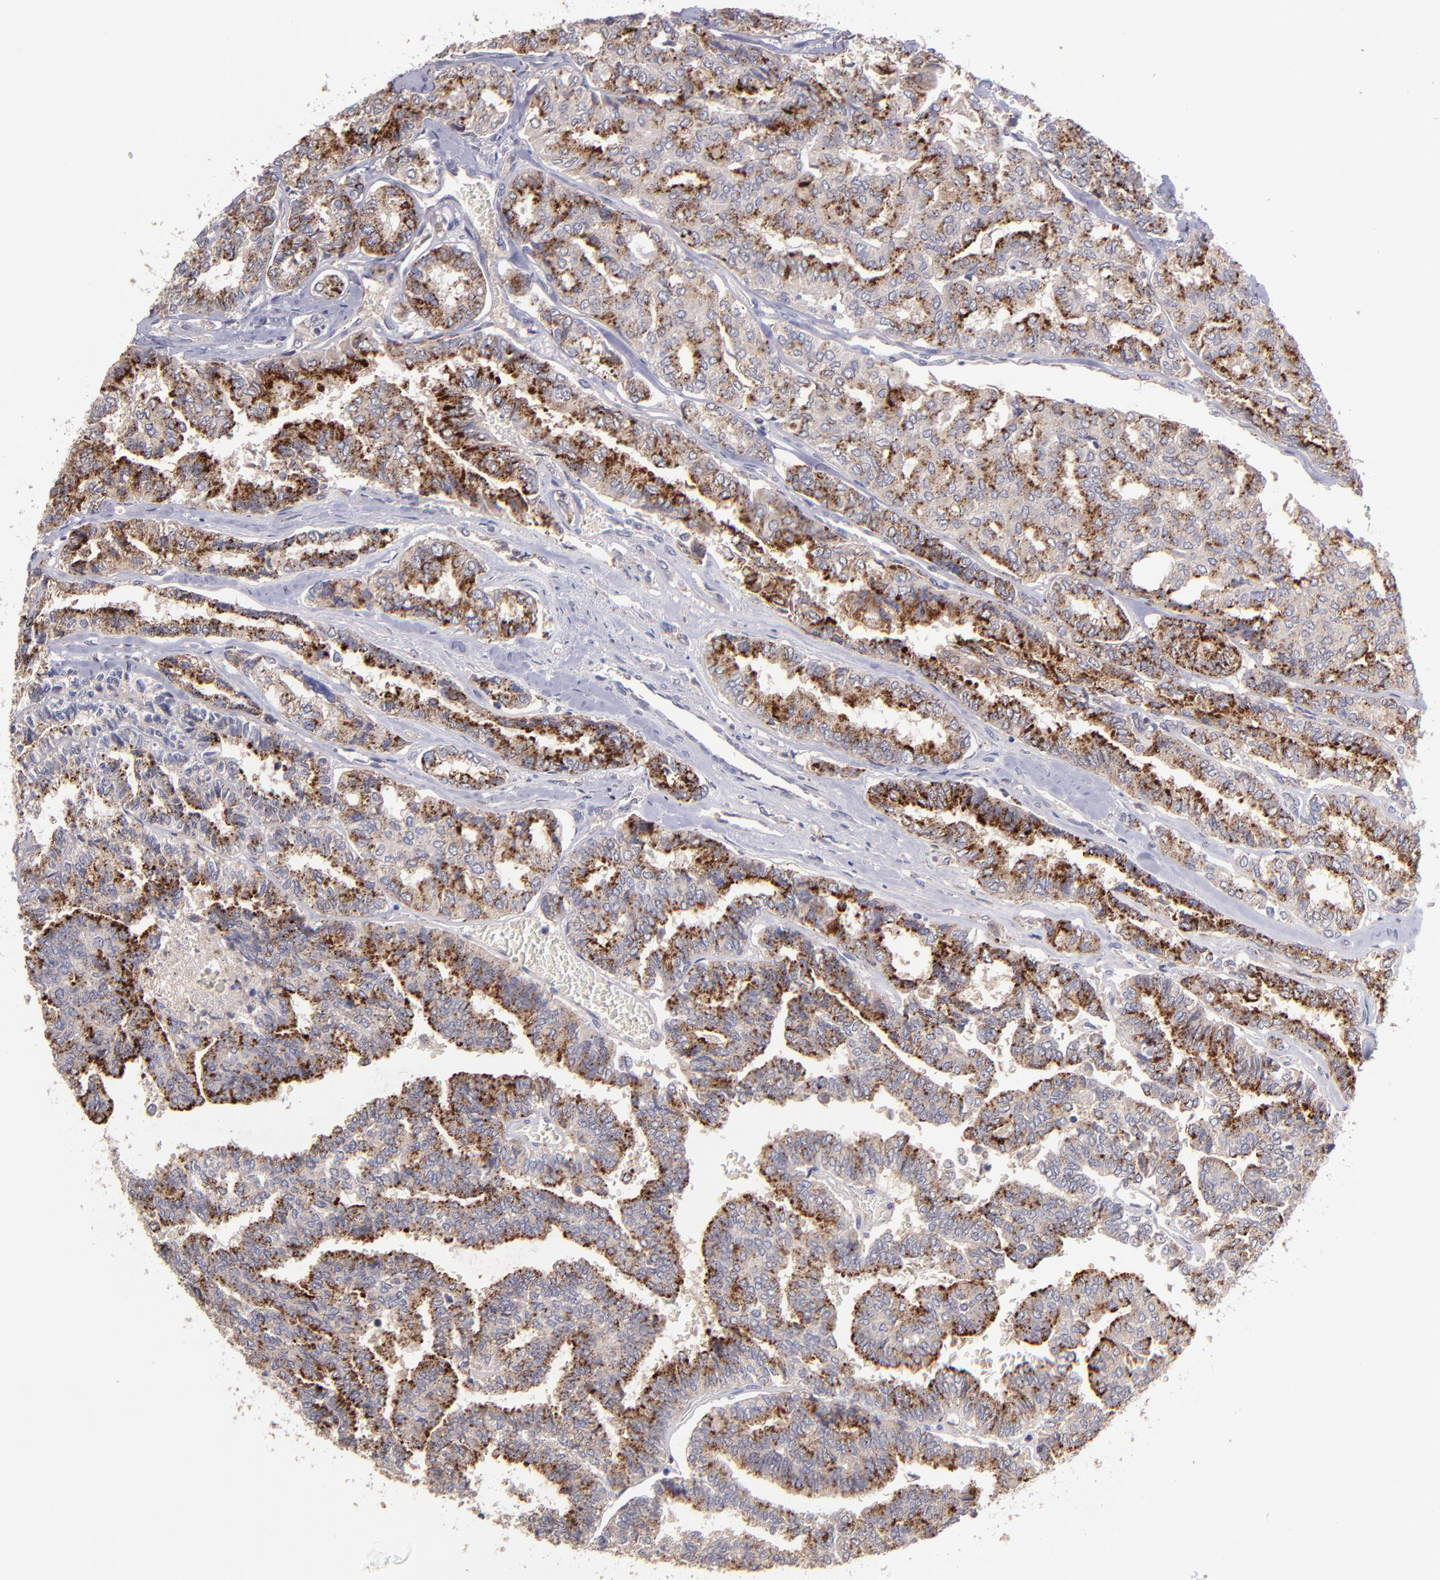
{"staining": {"intensity": "strong", "quantity": ">75%", "location": "cytoplasmic/membranous"}, "tissue": "thyroid cancer", "cell_type": "Tumor cells", "image_type": "cancer", "snomed": [{"axis": "morphology", "description": "Papillary adenocarcinoma, NOS"}, {"axis": "topography", "description": "Thyroid gland"}], "caption": "Thyroid cancer stained for a protein displays strong cytoplasmic/membranous positivity in tumor cells.", "gene": "MAGEE1", "patient": {"sex": "female", "age": 35}}